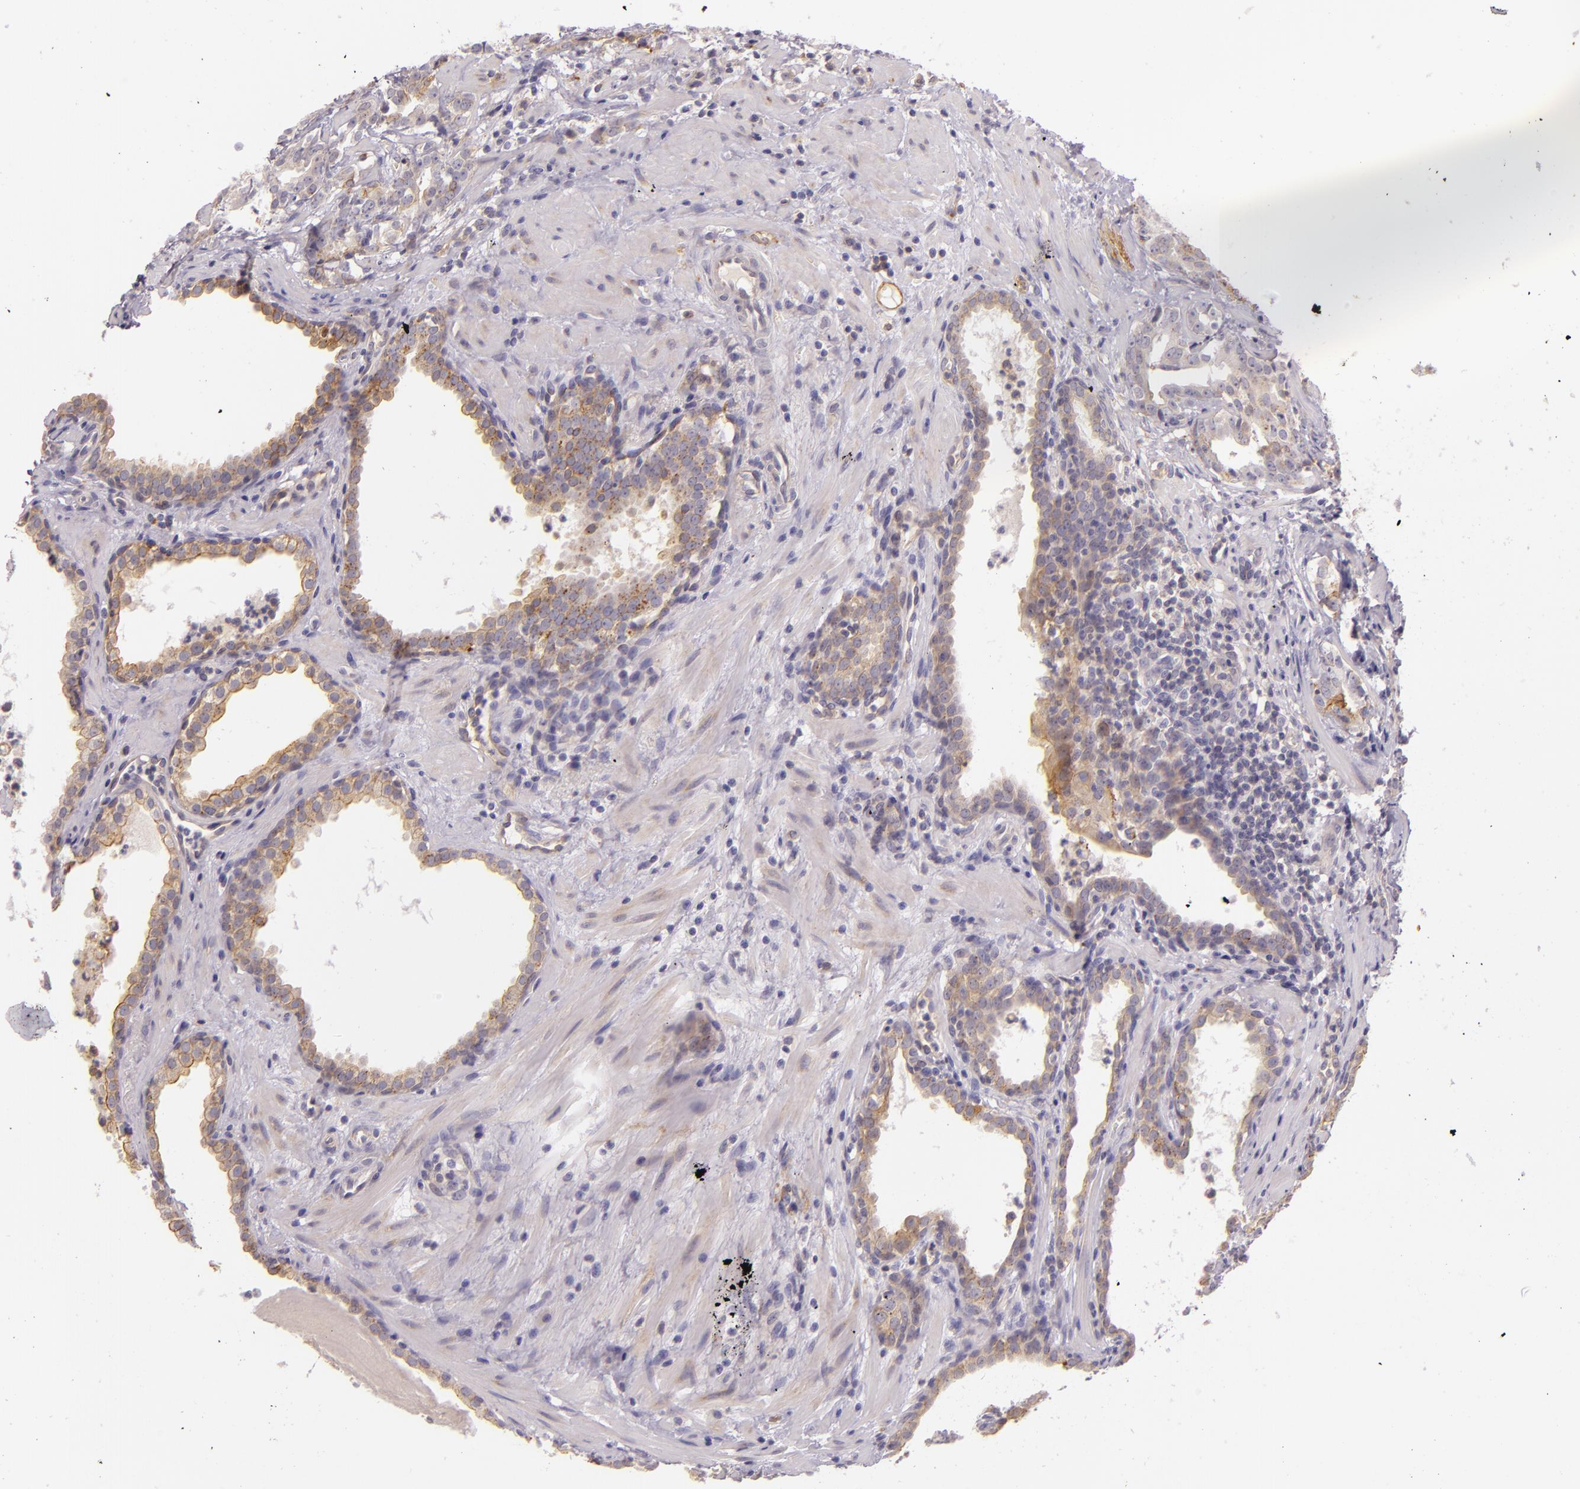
{"staining": {"intensity": "moderate", "quantity": "<25%", "location": "cytoplasmic/membranous"}, "tissue": "prostate cancer", "cell_type": "Tumor cells", "image_type": "cancer", "snomed": [{"axis": "morphology", "description": "Adenocarcinoma, Low grade"}, {"axis": "topography", "description": "Prostate"}], "caption": "Low-grade adenocarcinoma (prostate) stained with a protein marker reveals moderate staining in tumor cells.", "gene": "CTSF", "patient": {"sex": "male", "age": 59}}